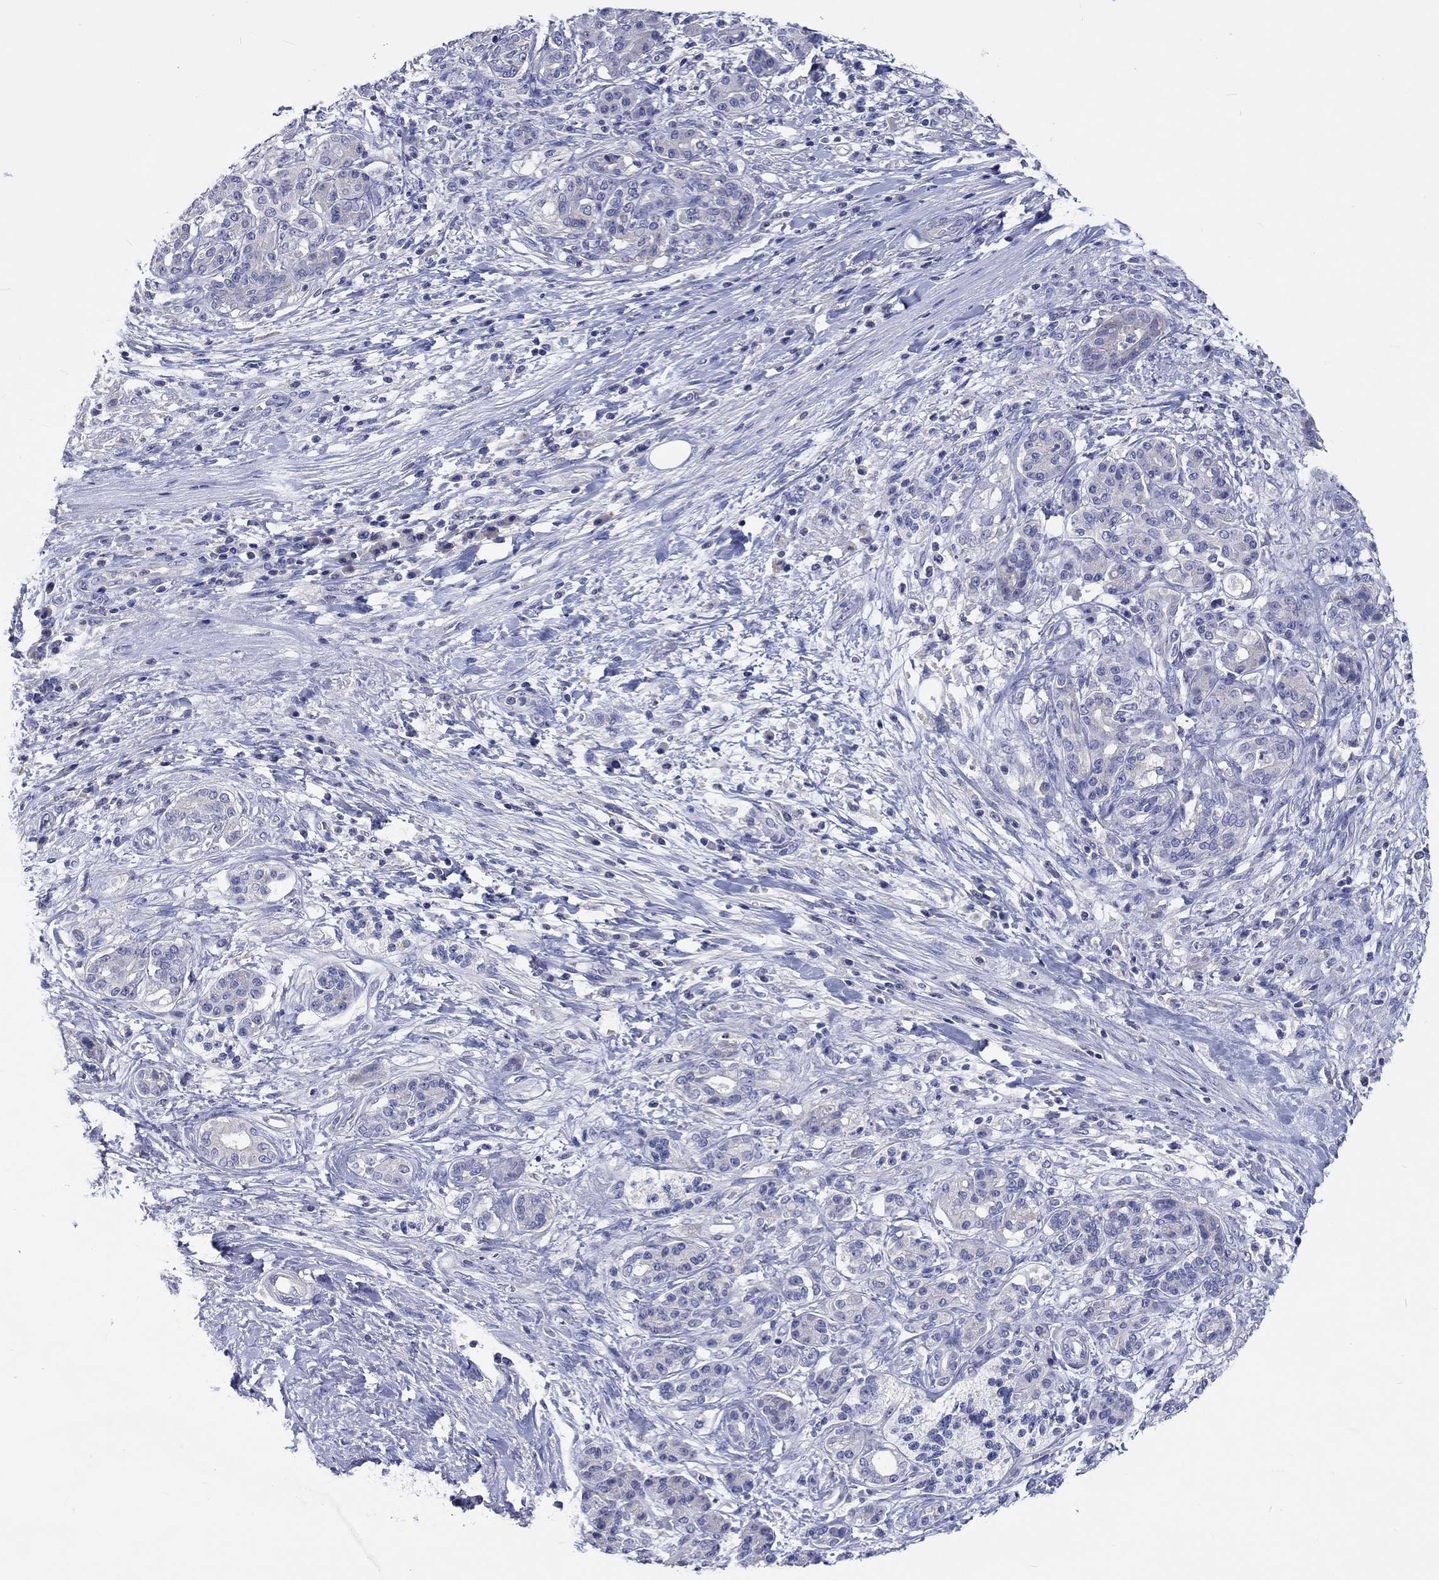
{"staining": {"intensity": "negative", "quantity": "none", "location": "none"}, "tissue": "pancreatic cancer", "cell_type": "Tumor cells", "image_type": "cancer", "snomed": [{"axis": "morphology", "description": "Adenocarcinoma, NOS"}, {"axis": "topography", "description": "Pancreas"}], "caption": "This is a image of IHC staining of pancreatic cancer, which shows no expression in tumor cells.", "gene": "TOMM20L", "patient": {"sex": "female", "age": 73}}